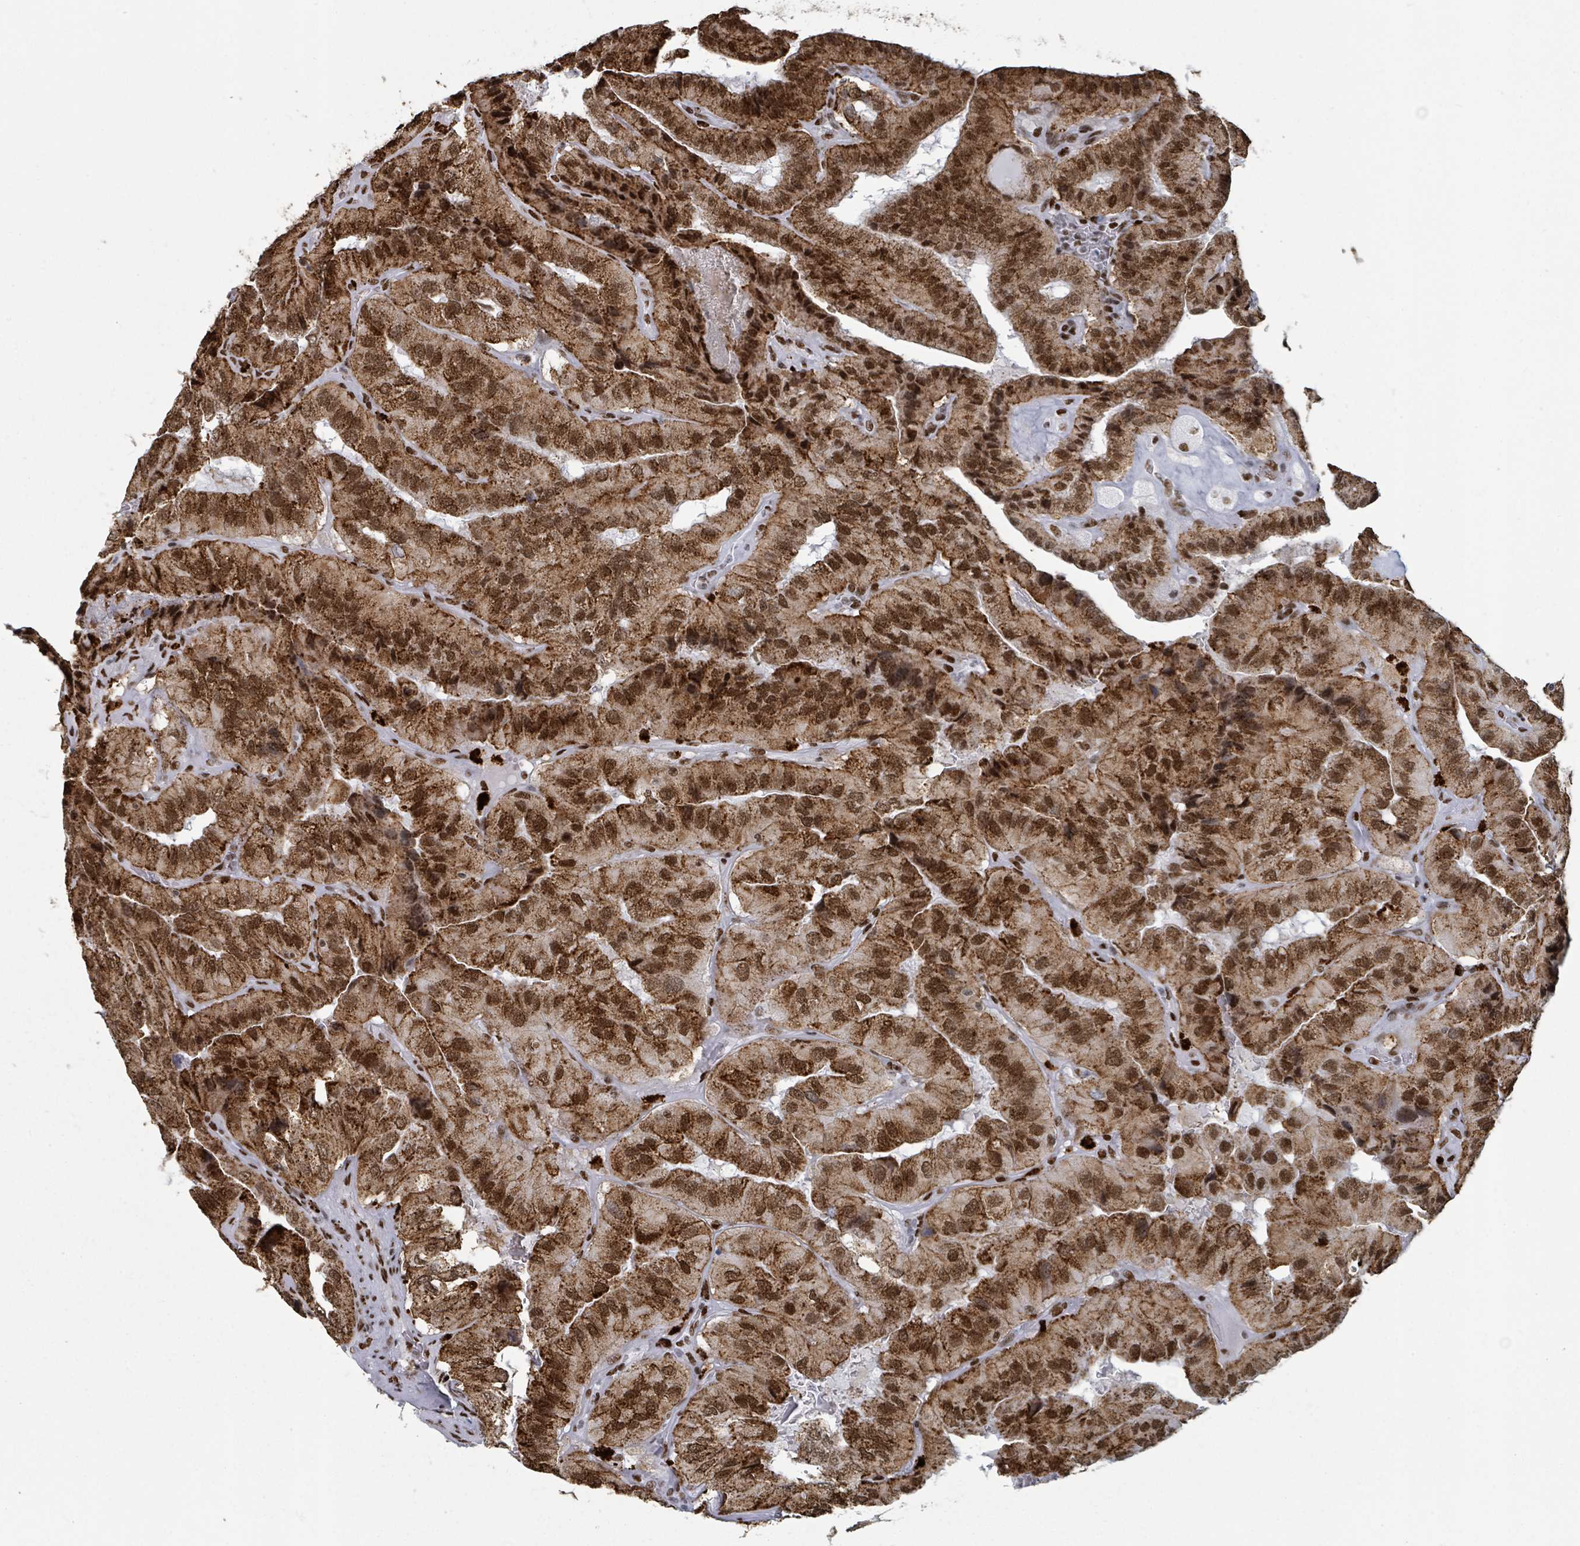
{"staining": {"intensity": "strong", "quantity": ">75%", "location": "cytoplasmic/membranous,nuclear"}, "tissue": "thyroid cancer", "cell_type": "Tumor cells", "image_type": "cancer", "snomed": [{"axis": "morphology", "description": "Normal tissue, NOS"}, {"axis": "morphology", "description": "Papillary adenocarcinoma, NOS"}, {"axis": "topography", "description": "Thyroid gland"}], "caption": "Thyroid cancer stained with a brown dye exhibits strong cytoplasmic/membranous and nuclear positive positivity in approximately >75% of tumor cells.", "gene": "DHX16", "patient": {"sex": "female", "age": 59}}